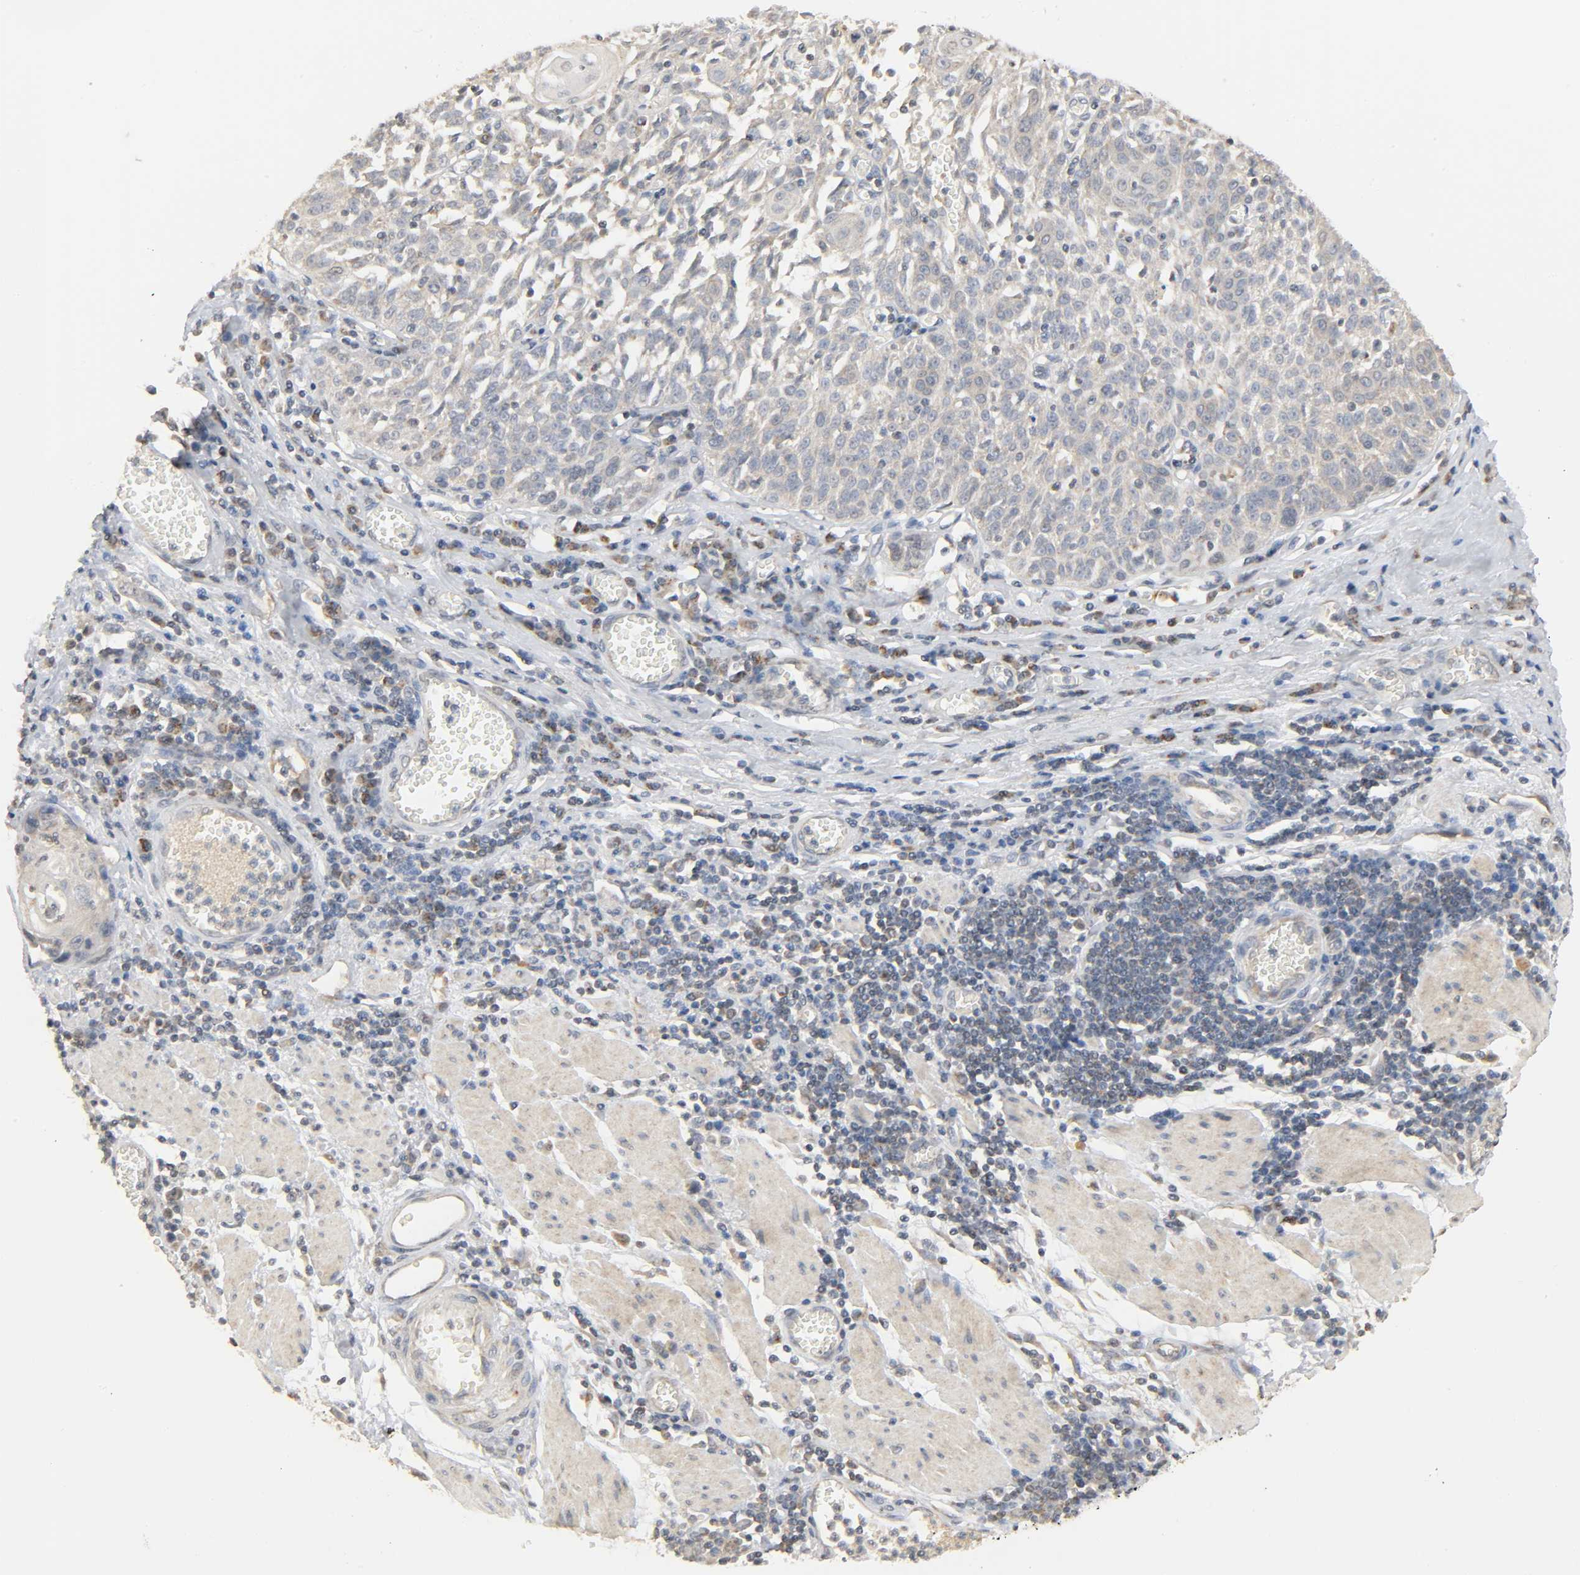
{"staining": {"intensity": "weak", "quantity": "25%-75%", "location": "cytoplasmic/membranous"}, "tissue": "esophagus", "cell_type": "Squamous epithelial cells", "image_type": "normal", "snomed": [{"axis": "morphology", "description": "Normal tissue, NOS"}, {"axis": "morphology", "description": "Squamous cell carcinoma, NOS"}, {"axis": "topography", "description": "Esophagus"}], "caption": "DAB immunohistochemical staining of normal human esophagus exhibits weak cytoplasmic/membranous protein positivity in about 25%-75% of squamous epithelial cells.", "gene": "CLEC4E", "patient": {"sex": "male", "age": 65}}